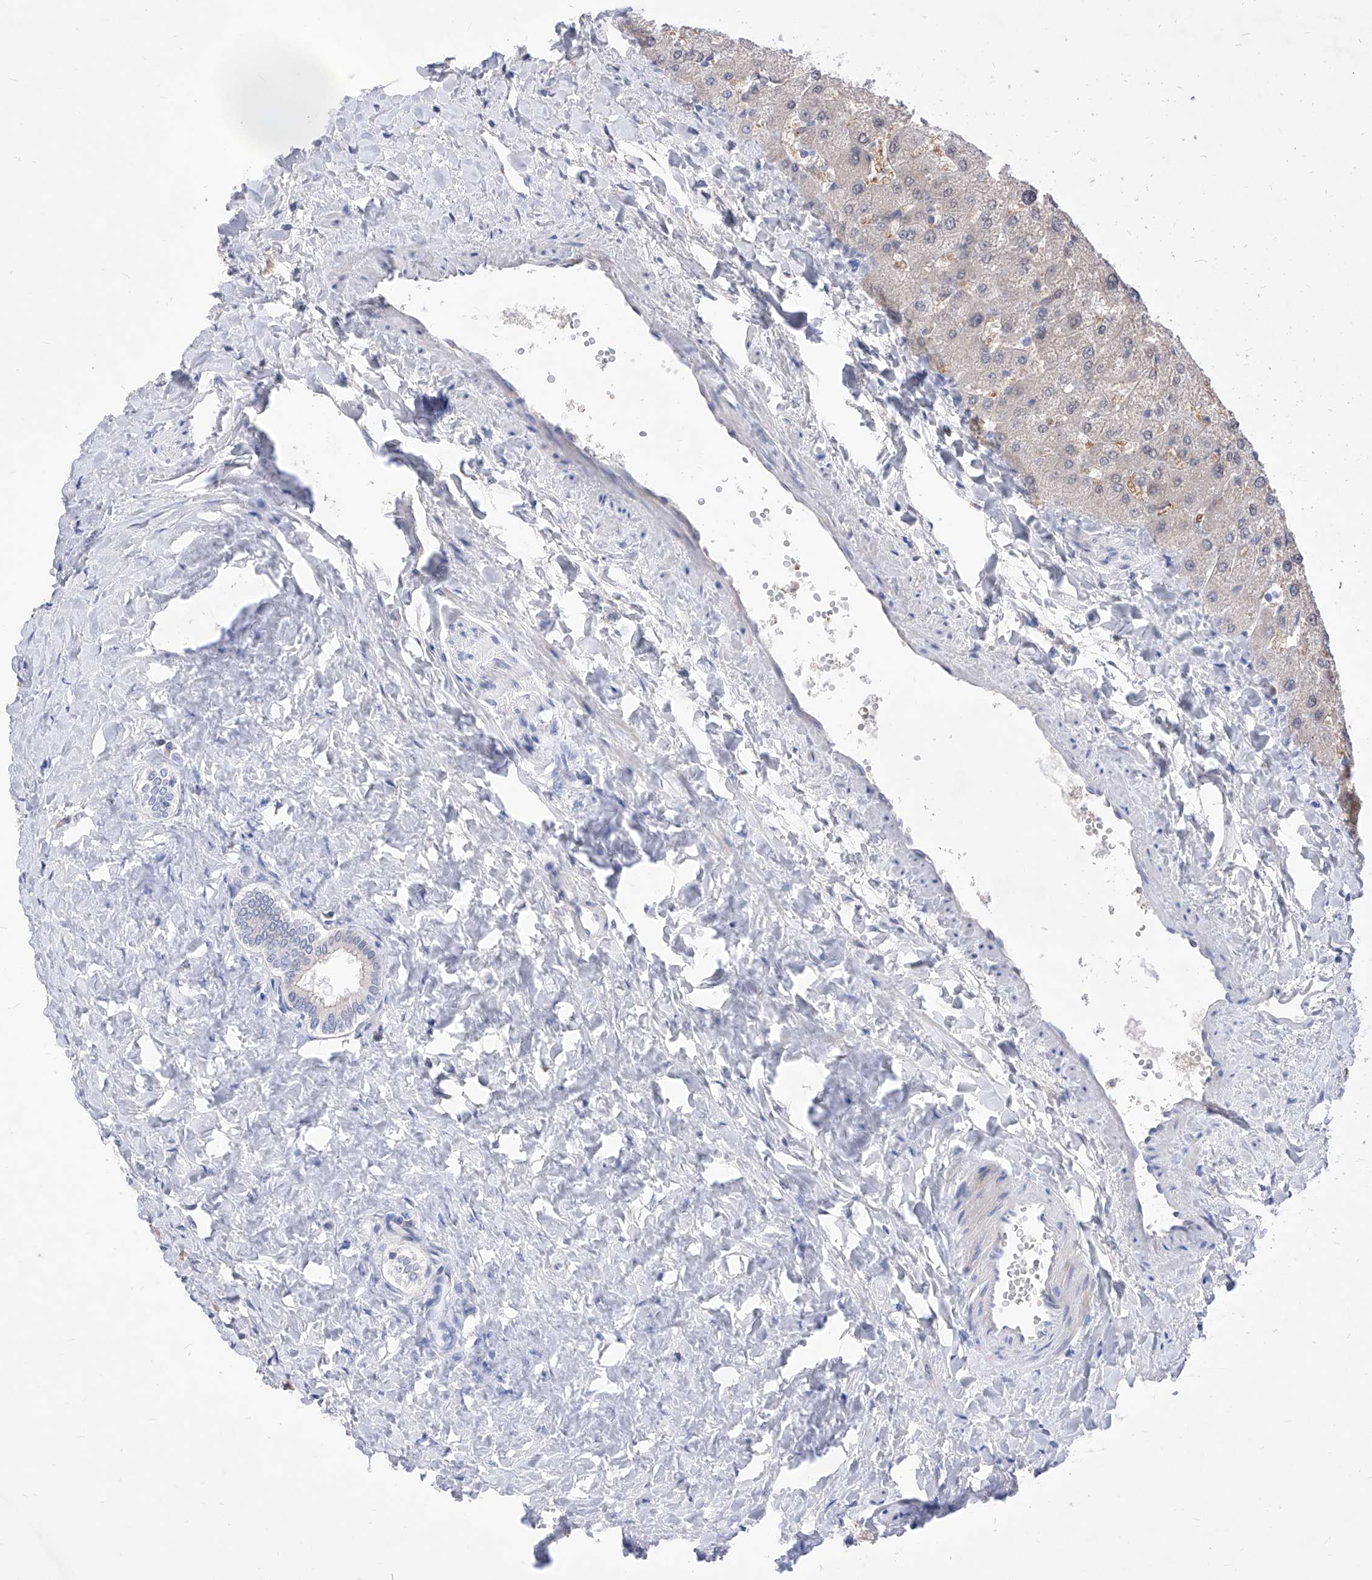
{"staining": {"intensity": "negative", "quantity": "none", "location": "none"}, "tissue": "liver", "cell_type": "Cholangiocytes", "image_type": "normal", "snomed": [{"axis": "morphology", "description": "Normal tissue, NOS"}, {"axis": "topography", "description": "Liver"}], "caption": "The immunohistochemistry histopathology image has no significant staining in cholangiocytes of liver.", "gene": "VAX1", "patient": {"sex": "male", "age": 55}}